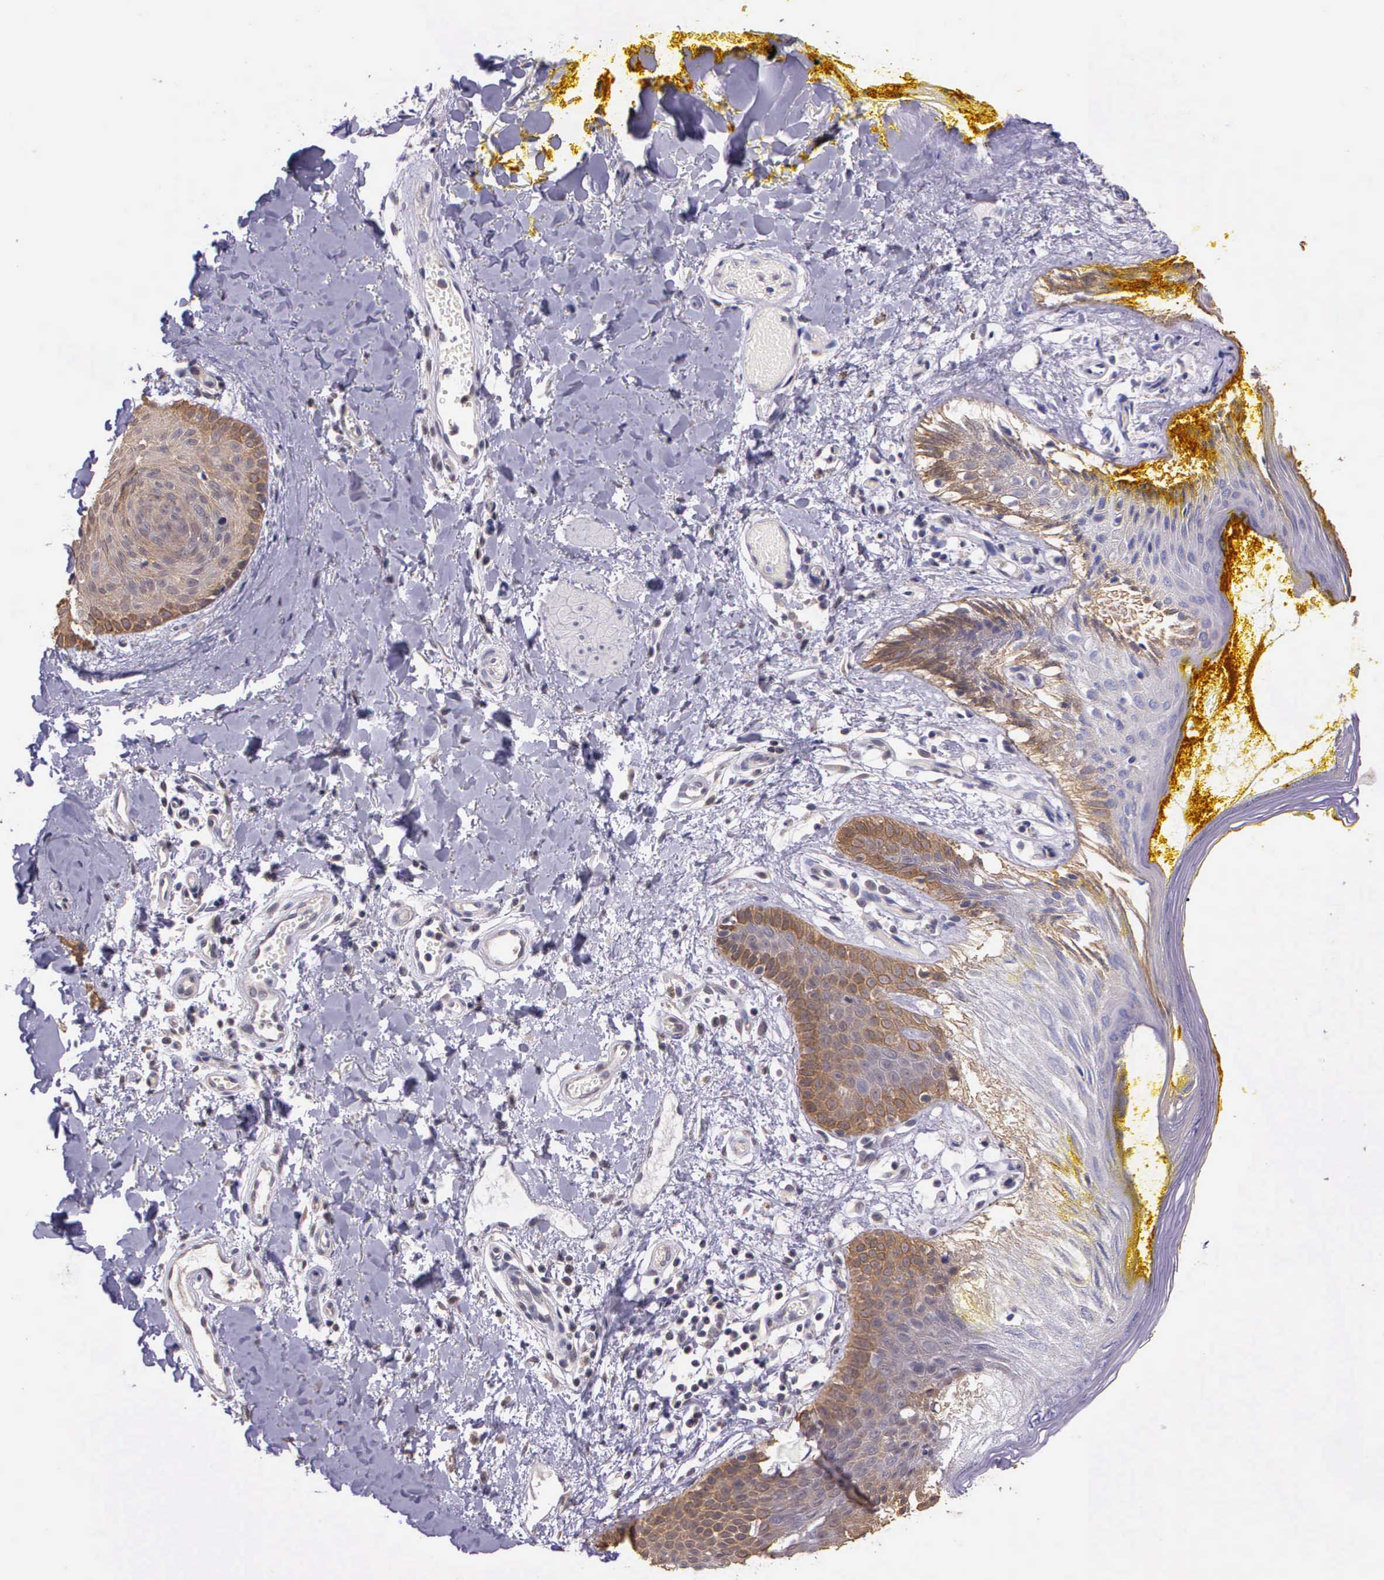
{"staining": {"intensity": "weak", "quantity": "25%-75%", "location": "cytoplasmic/membranous"}, "tissue": "skin", "cell_type": "Epidermal cells", "image_type": "normal", "snomed": [{"axis": "morphology", "description": "Normal tissue, NOS"}, {"axis": "topography", "description": "Skin"}, {"axis": "topography", "description": "Anal"}], "caption": "This micrograph shows benign skin stained with immunohistochemistry to label a protein in brown. The cytoplasmic/membranous of epidermal cells show weak positivity for the protein. Nuclei are counter-stained blue.", "gene": "IGBP1P2", "patient": {"sex": "male", "age": 61}}